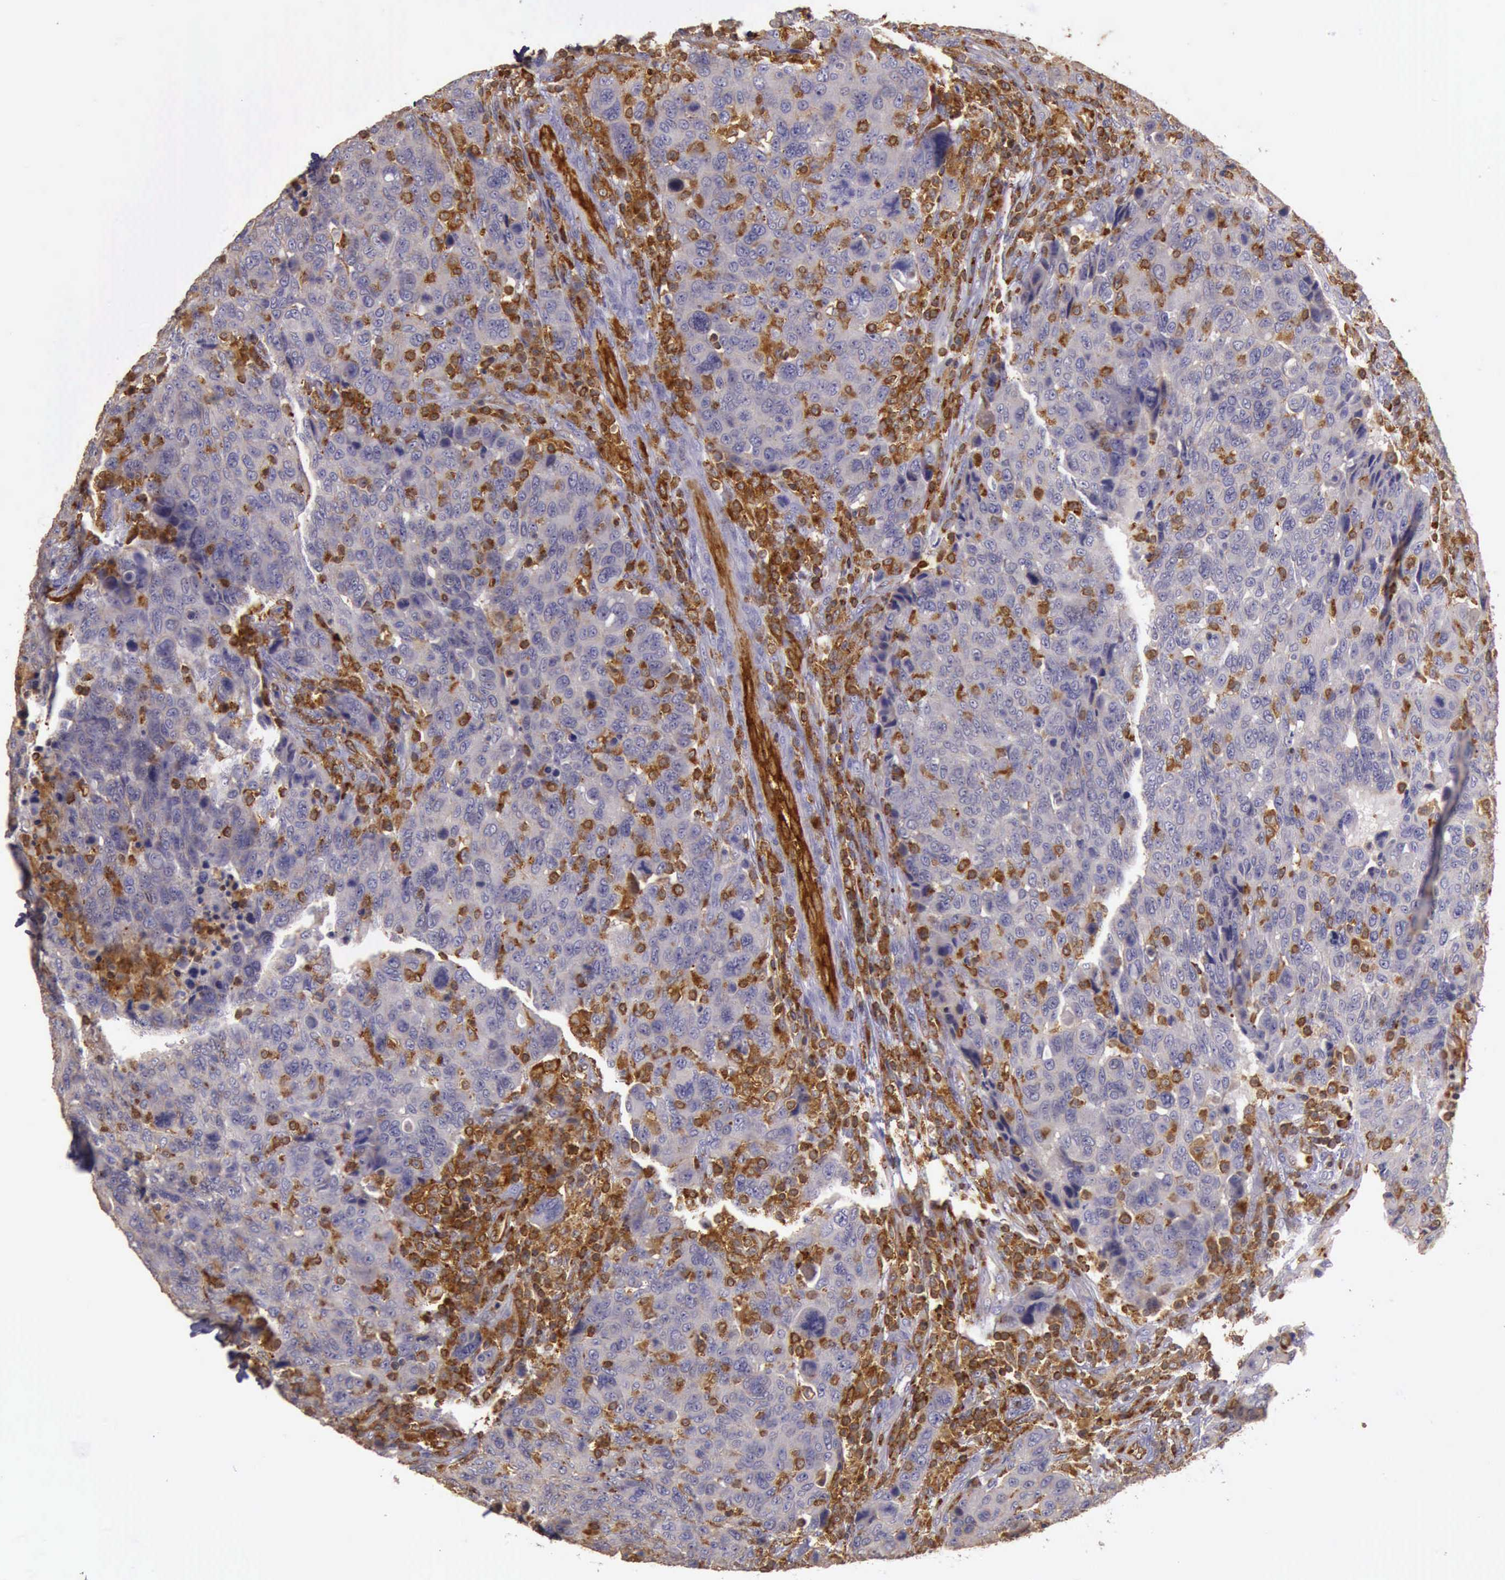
{"staining": {"intensity": "weak", "quantity": "<25%", "location": "cytoplasmic/membranous"}, "tissue": "breast cancer", "cell_type": "Tumor cells", "image_type": "cancer", "snomed": [{"axis": "morphology", "description": "Duct carcinoma"}, {"axis": "topography", "description": "Breast"}], "caption": "A high-resolution histopathology image shows IHC staining of breast cancer (infiltrating ductal carcinoma), which displays no significant staining in tumor cells. (Stains: DAB (3,3'-diaminobenzidine) IHC with hematoxylin counter stain, Microscopy: brightfield microscopy at high magnification).", "gene": "ARHGAP4", "patient": {"sex": "female", "age": 37}}